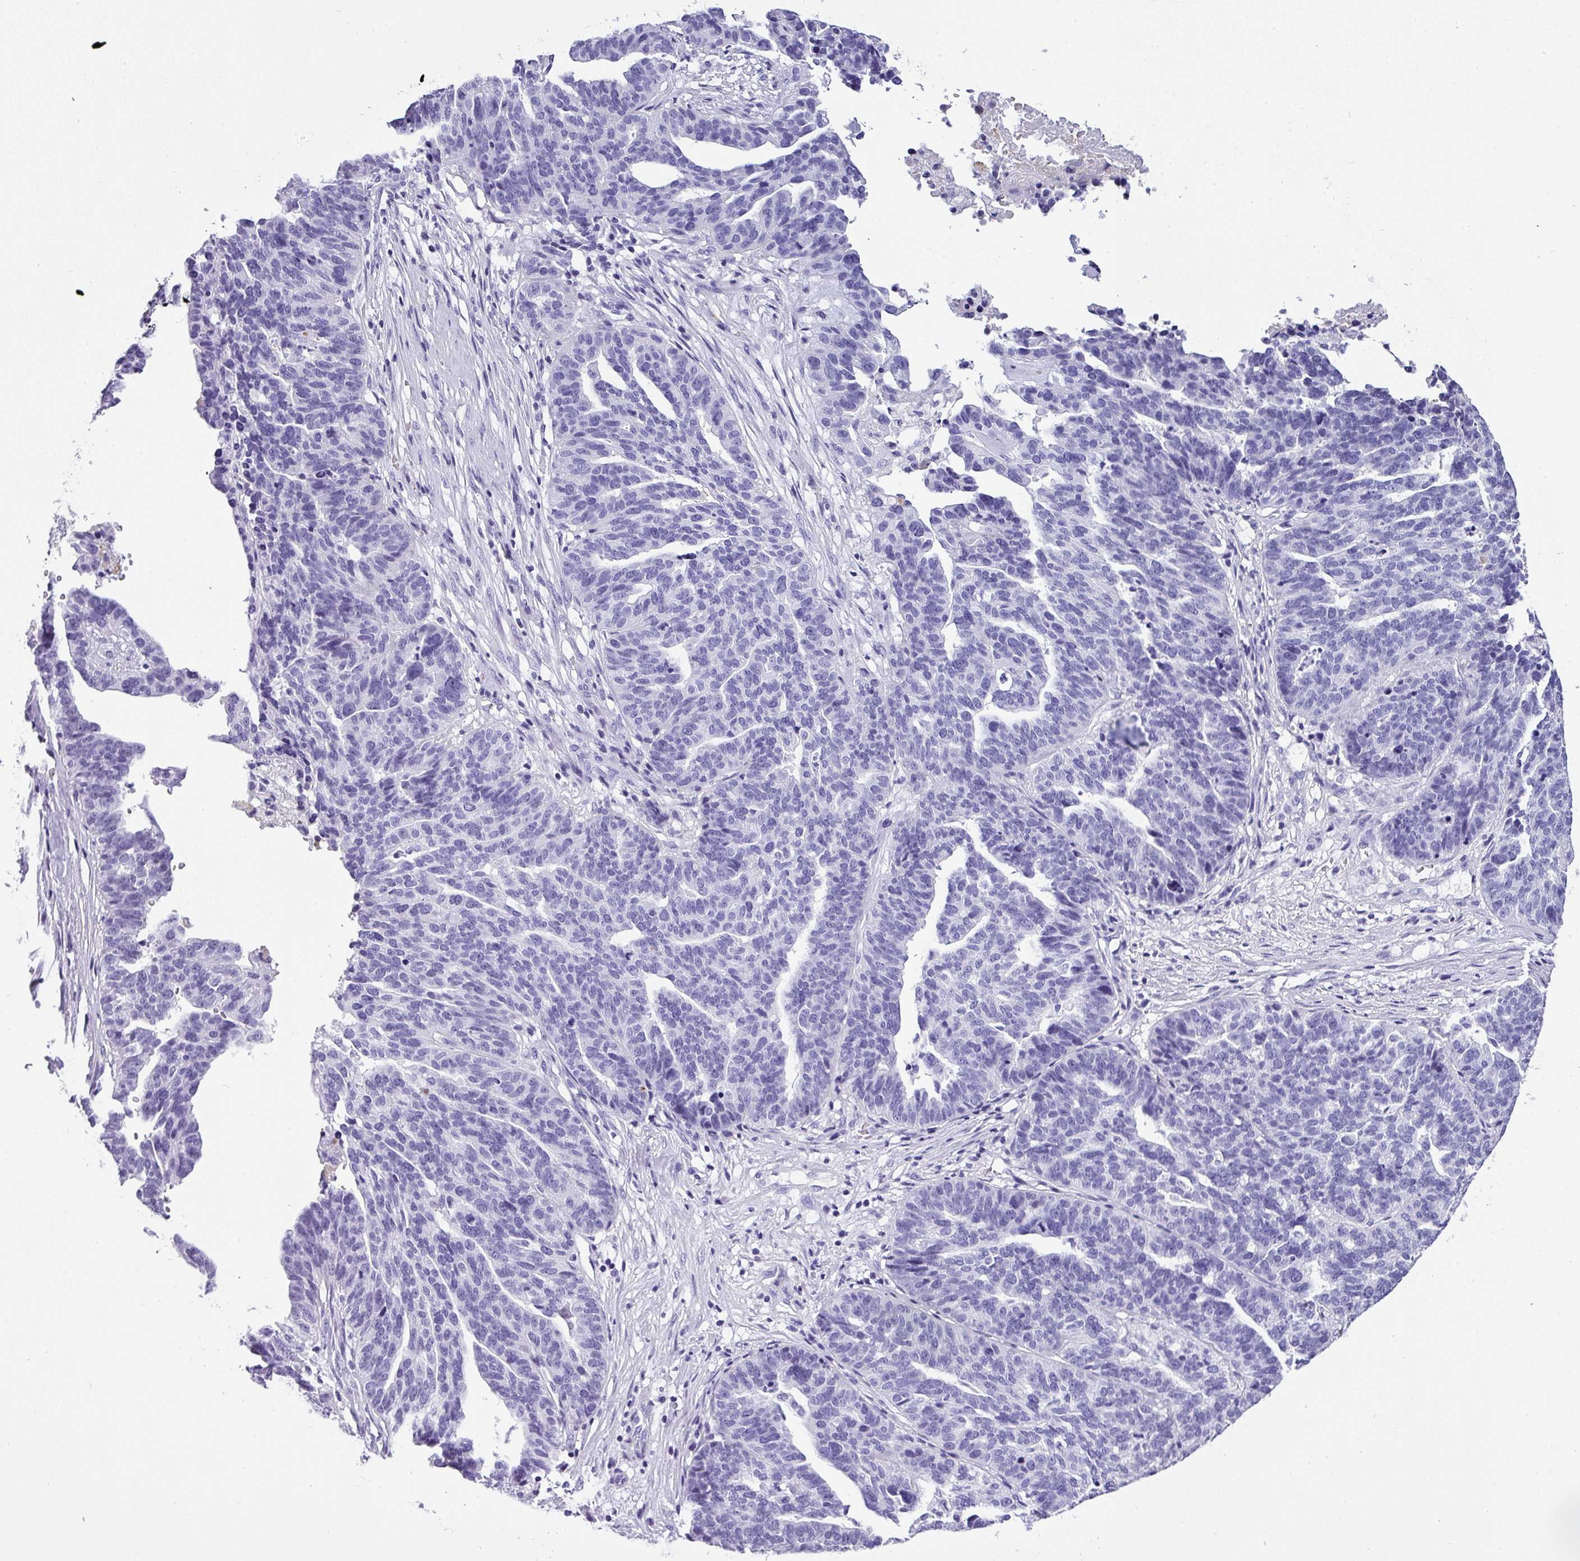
{"staining": {"intensity": "negative", "quantity": "none", "location": "none"}, "tissue": "ovarian cancer", "cell_type": "Tumor cells", "image_type": "cancer", "snomed": [{"axis": "morphology", "description": "Cystadenocarcinoma, serous, NOS"}, {"axis": "topography", "description": "Ovary"}], "caption": "Tumor cells show no significant staining in serous cystadenocarcinoma (ovarian).", "gene": "MUC21", "patient": {"sex": "female", "age": 59}}